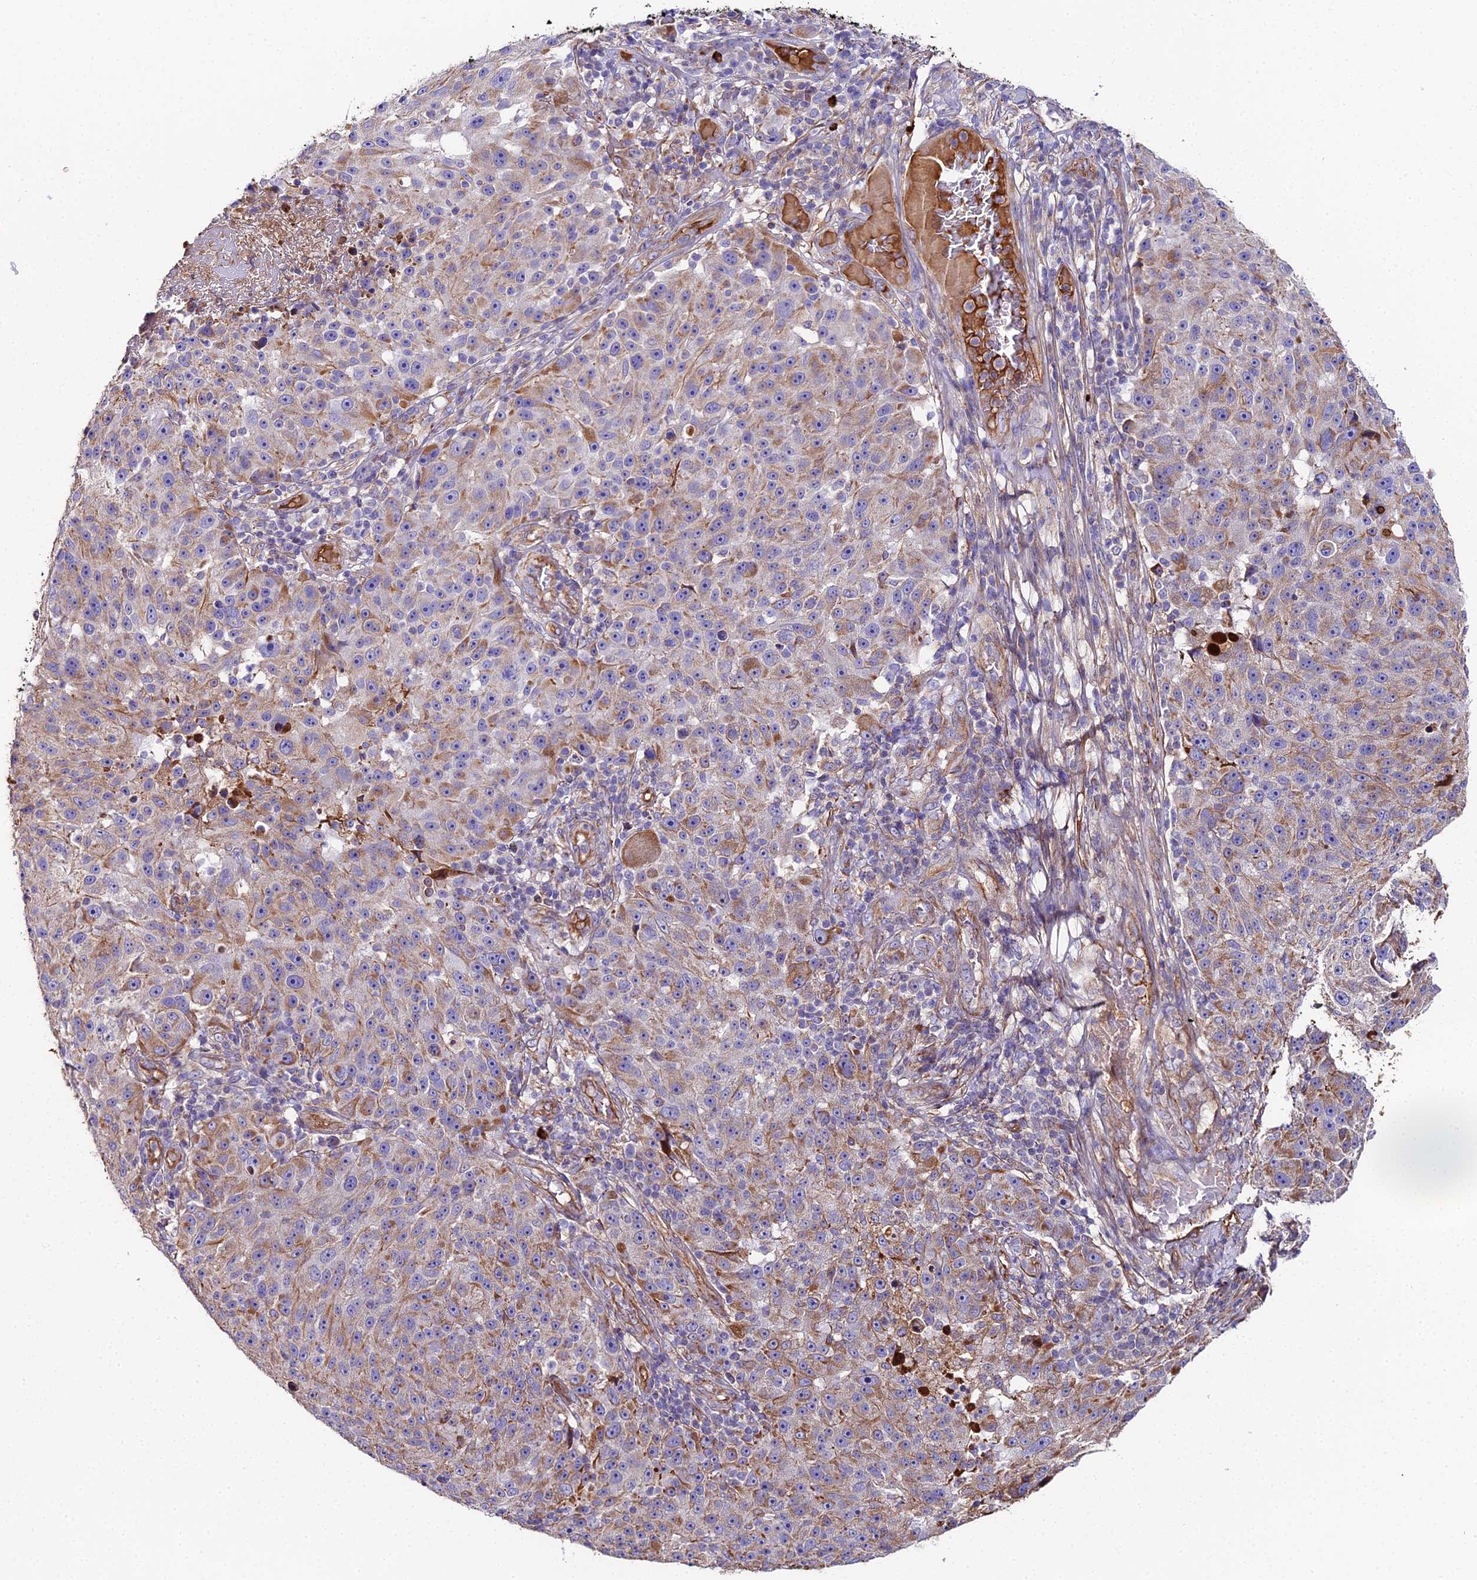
{"staining": {"intensity": "weak", "quantity": "25%-75%", "location": "cytoplasmic/membranous"}, "tissue": "melanoma", "cell_type": "Tumor cells", "image_type": "cancer", "snomed": [{"axis": "morphology", "description": "Malignant melanoma, NOS"}, {"axis": "topography", "description": "Skin"}], "caption": "Immunohistochemical staining of human melanoma shows low levels of weak cytoplasmic/membranous staining in about 25%-75% of tumor cells.", "gene": "BEX4", "patient": {"sex": "male", "age": 53}}